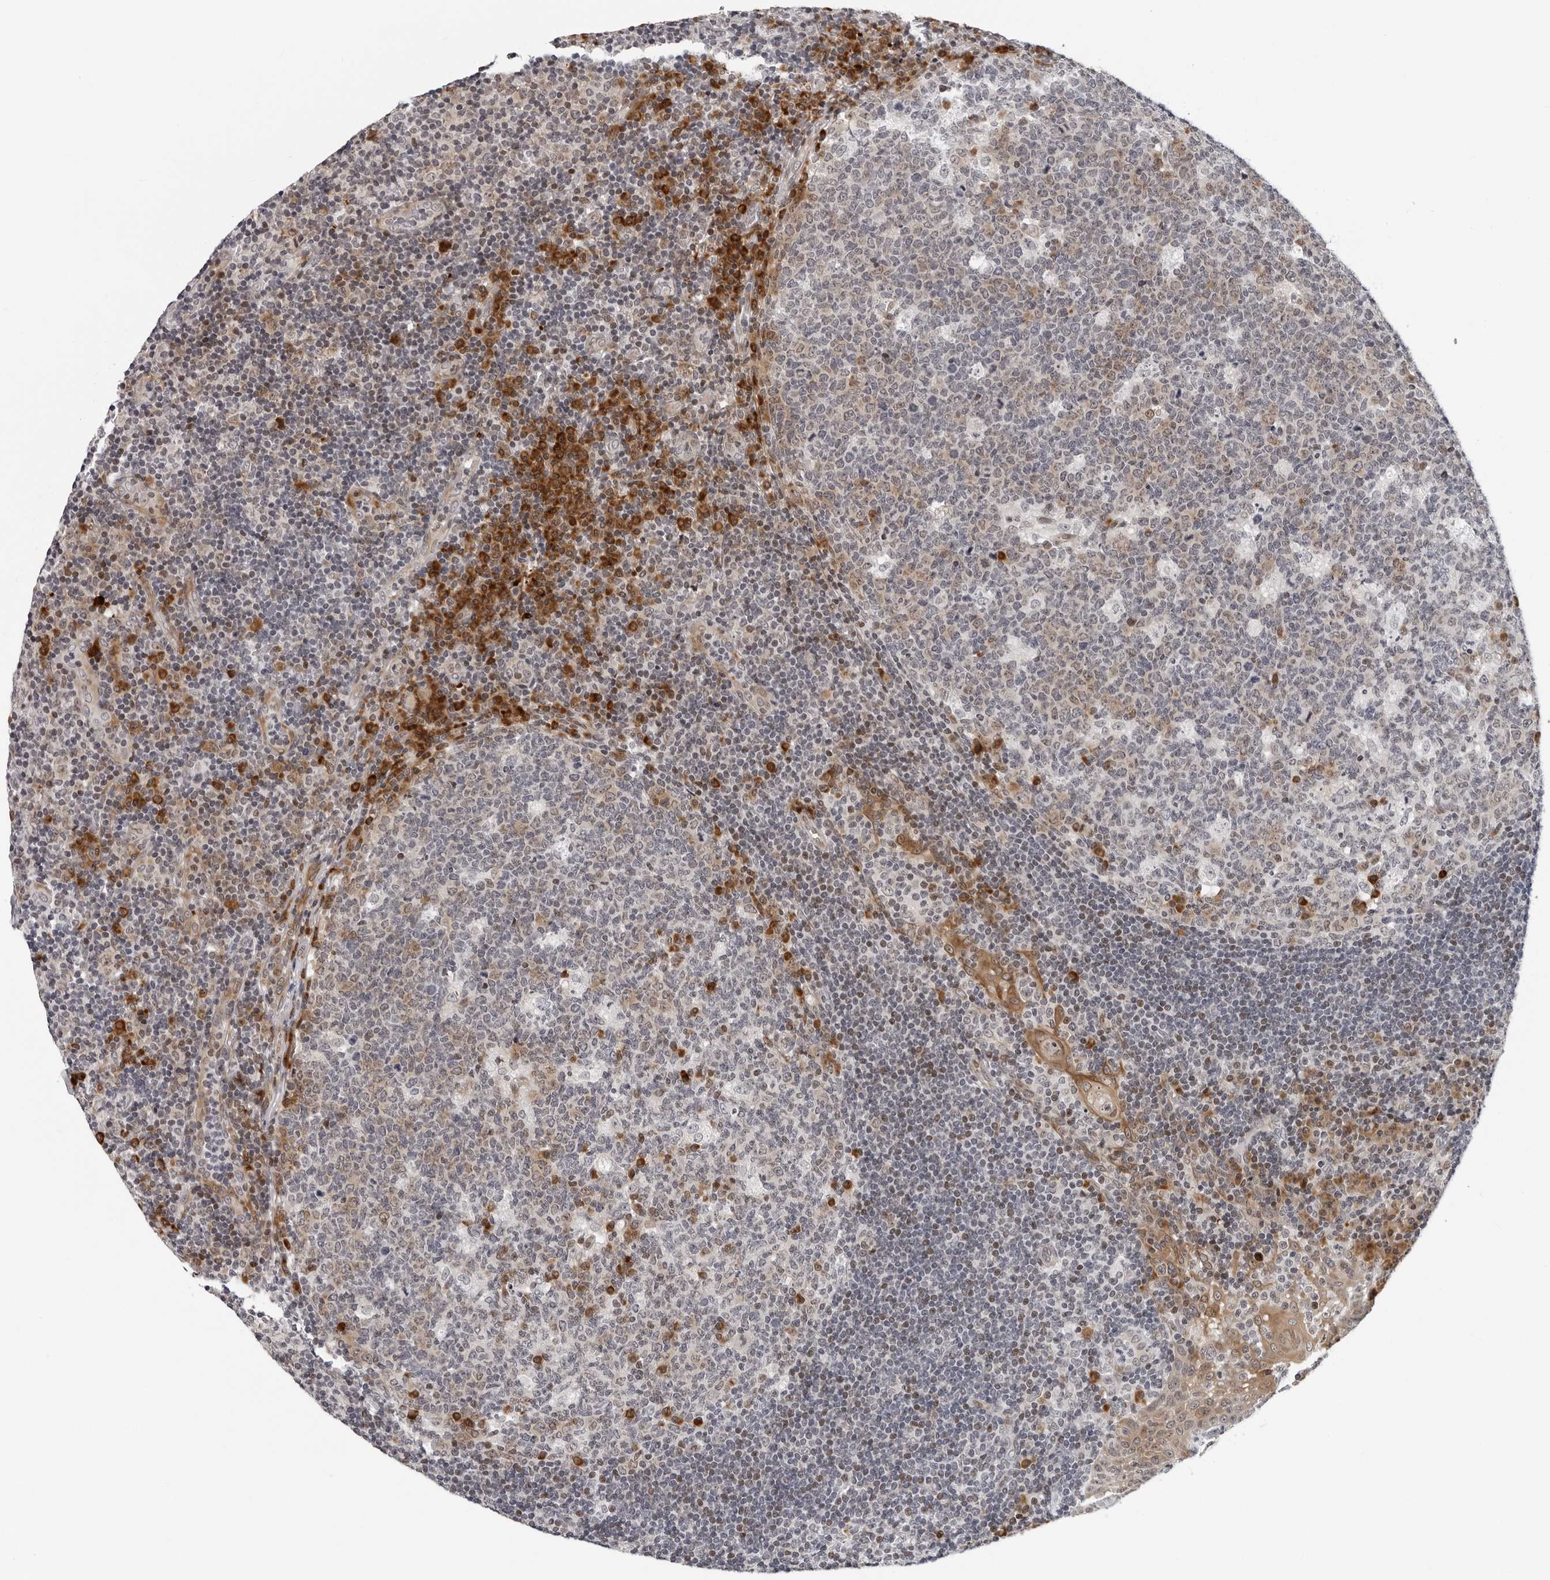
{"staining": {"intensity": "moderate", "quantity": "<25%", "location": "cytoplasmic/membranous"}, "tissue": "tonsil", "cell_type": "Germinal center cells", "image_type": "normal", "snomed": [{"axis": "morphology", "description": "Normal tissue, NOS"}, {"axis": "topography", "description": "Tonsil"}], "caption": "Brown immunohistochemical staining in unremarkable human tonsil exhibits moderate cytoplasmic/membranous staining in about <25% of germinal center cells.", "gene": "PIP4K2C", "patient": {"sex": "female", "age": 40}}